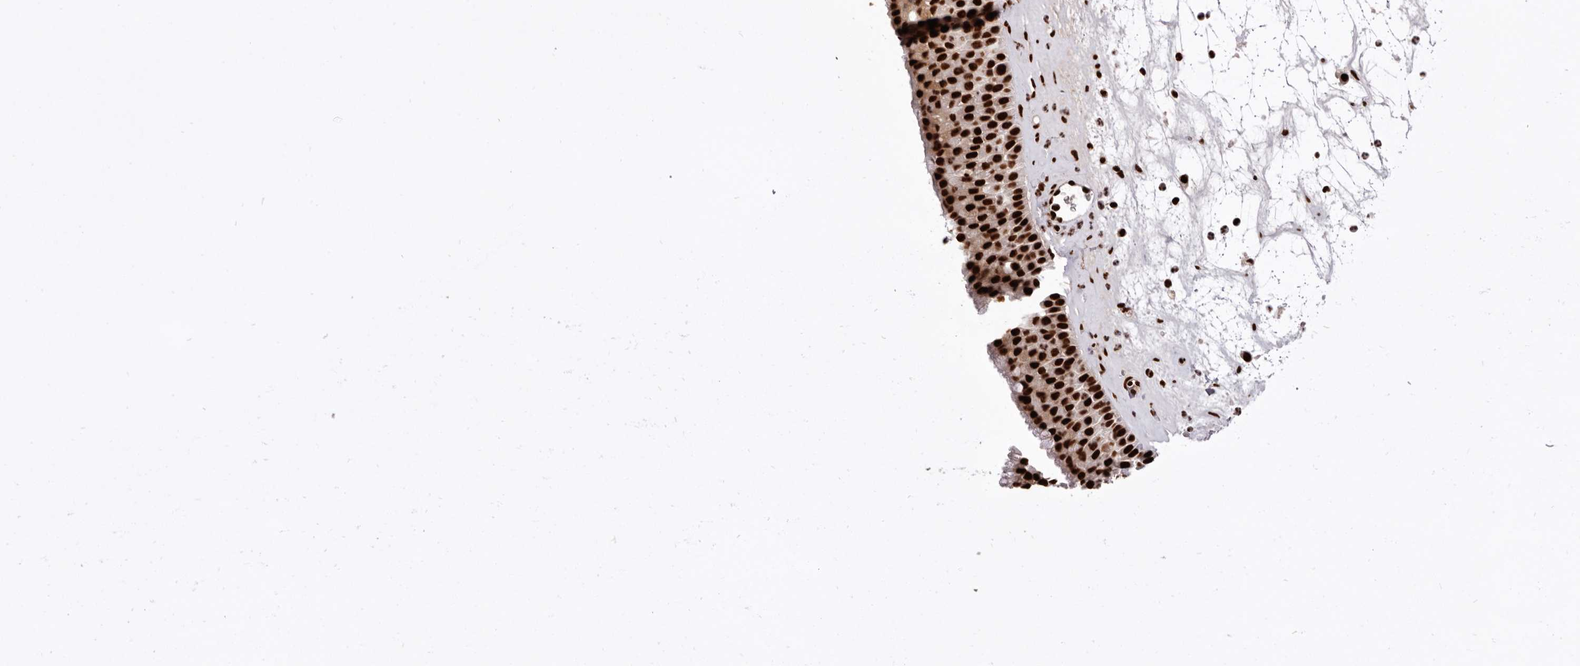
{"staining": {"intensity": "strong", "quantity": ">75%", "location": "nuclear"}, "tissue": "nasopharynx", "cell_type": "Respiratory epithelial cells", "image_type": "normal", "snomed": [{"axis": "morphology", "description": "Normal tissue, NOS"}, {"axis": "topography", "description": "Nasopharynx"}], "caption": "High-power microscopy captured an IHC image of unremarkable nasopharynx, revealing strong nuclear staining in about >75% of respiratory epithelial cells. The protein is stained brown, and the nuclei are stained in blue (DAB (3,3'-diaminobenzidine) IHC with brightfield microscopy, high magnification).", "gene": "CHTOP", "patient": {"sex": "male", "age": 64}}